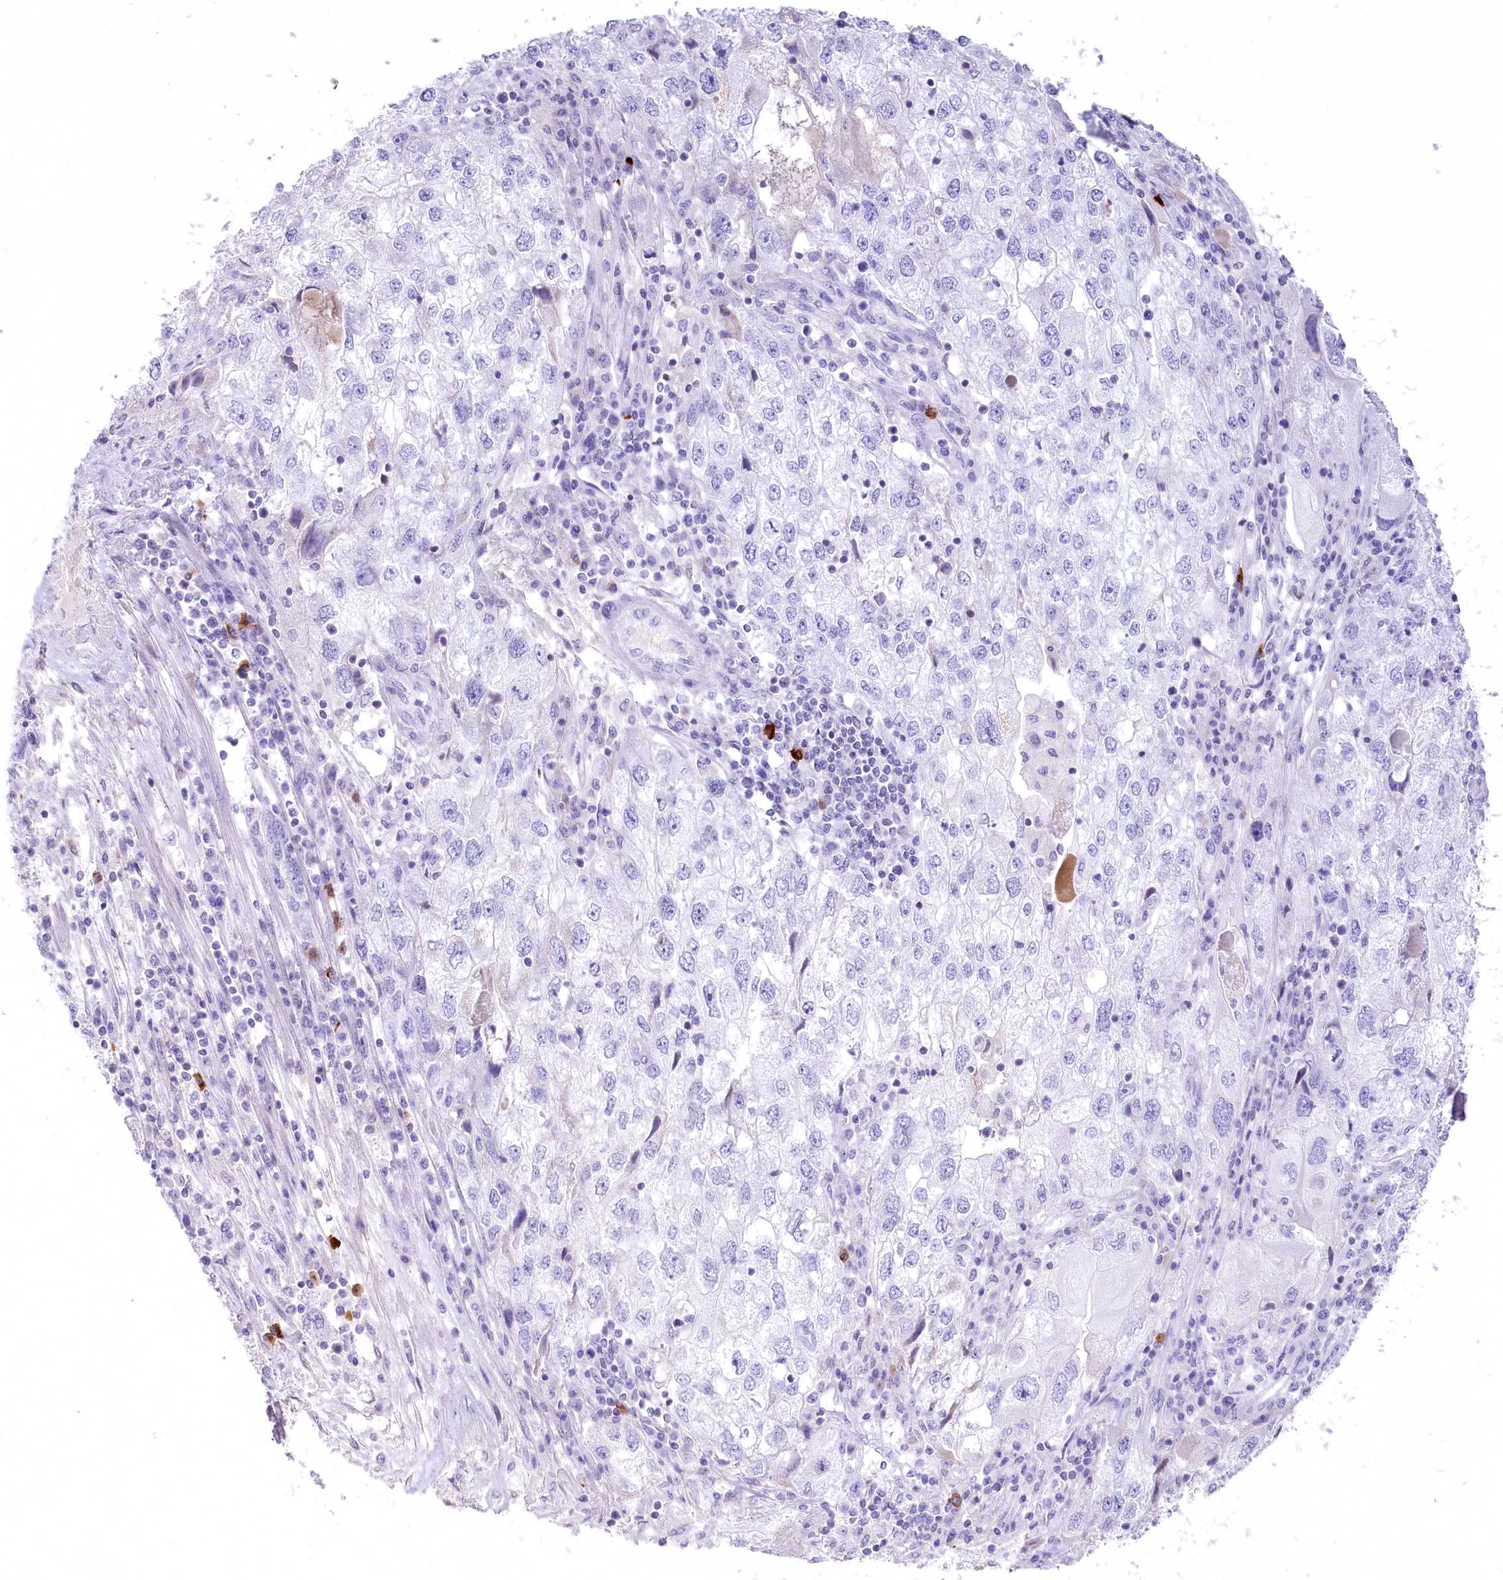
{"staining": {"intensity": "negative", "quantity": "none", "location": "none"}, "tissue": "endometrial cancer", "cell_type": "Tumor cells", "image_type": "cancer", "snomed": [{"axis": "morphology", "description": "Adenocarcinoma, NOS"}, {"axis": "topography", "description": "Endometrium"}], "caption": "IHC of human endometrial adenocarcinoma shows no positivity in tumor cells.", "gene": "MYOZ1", "patient": {"sex": "female", "age": 49}}